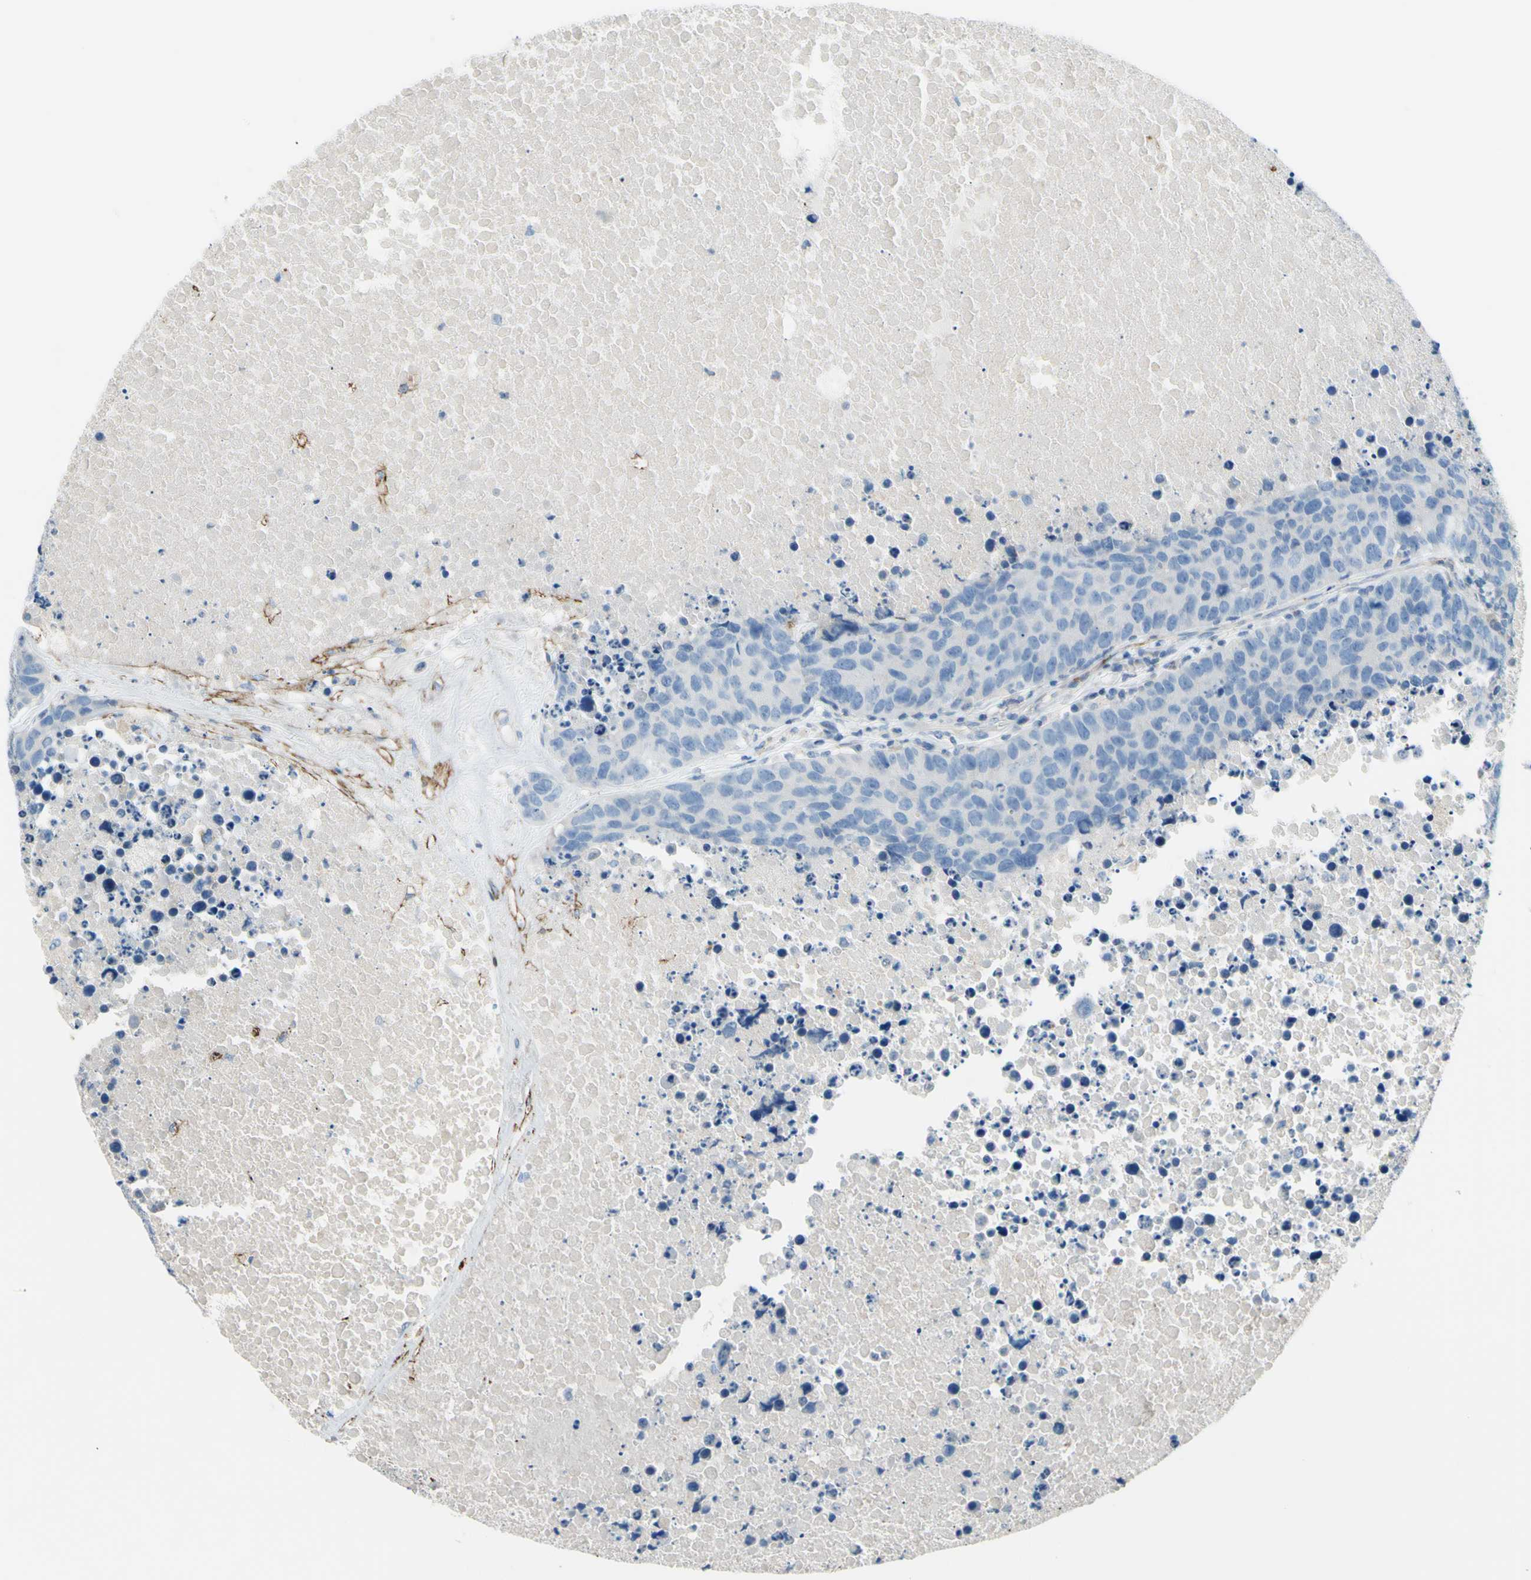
{"staining": {"intensity": "negative", "quantity": "none", "location": "none"}, "tissue": "carcinoid", "cell_type": "Tumor cells", "image_type": "cancer", "snomed": [{"axis": "morphology", "description": "Carcinoid, malignant, NOS"}, {"axis": "topography", "description": "Lung"}], "caption": "Immunohistochemistry (IHC) photomicrograph of neoplastic tissue: carcinoid stained with DAB (3,3'-diaminobenzidine) exhibits no significant protein staining in tumor cells.", "gene": "PRRG2", "patient": {"sex": "male", "age": 60}}